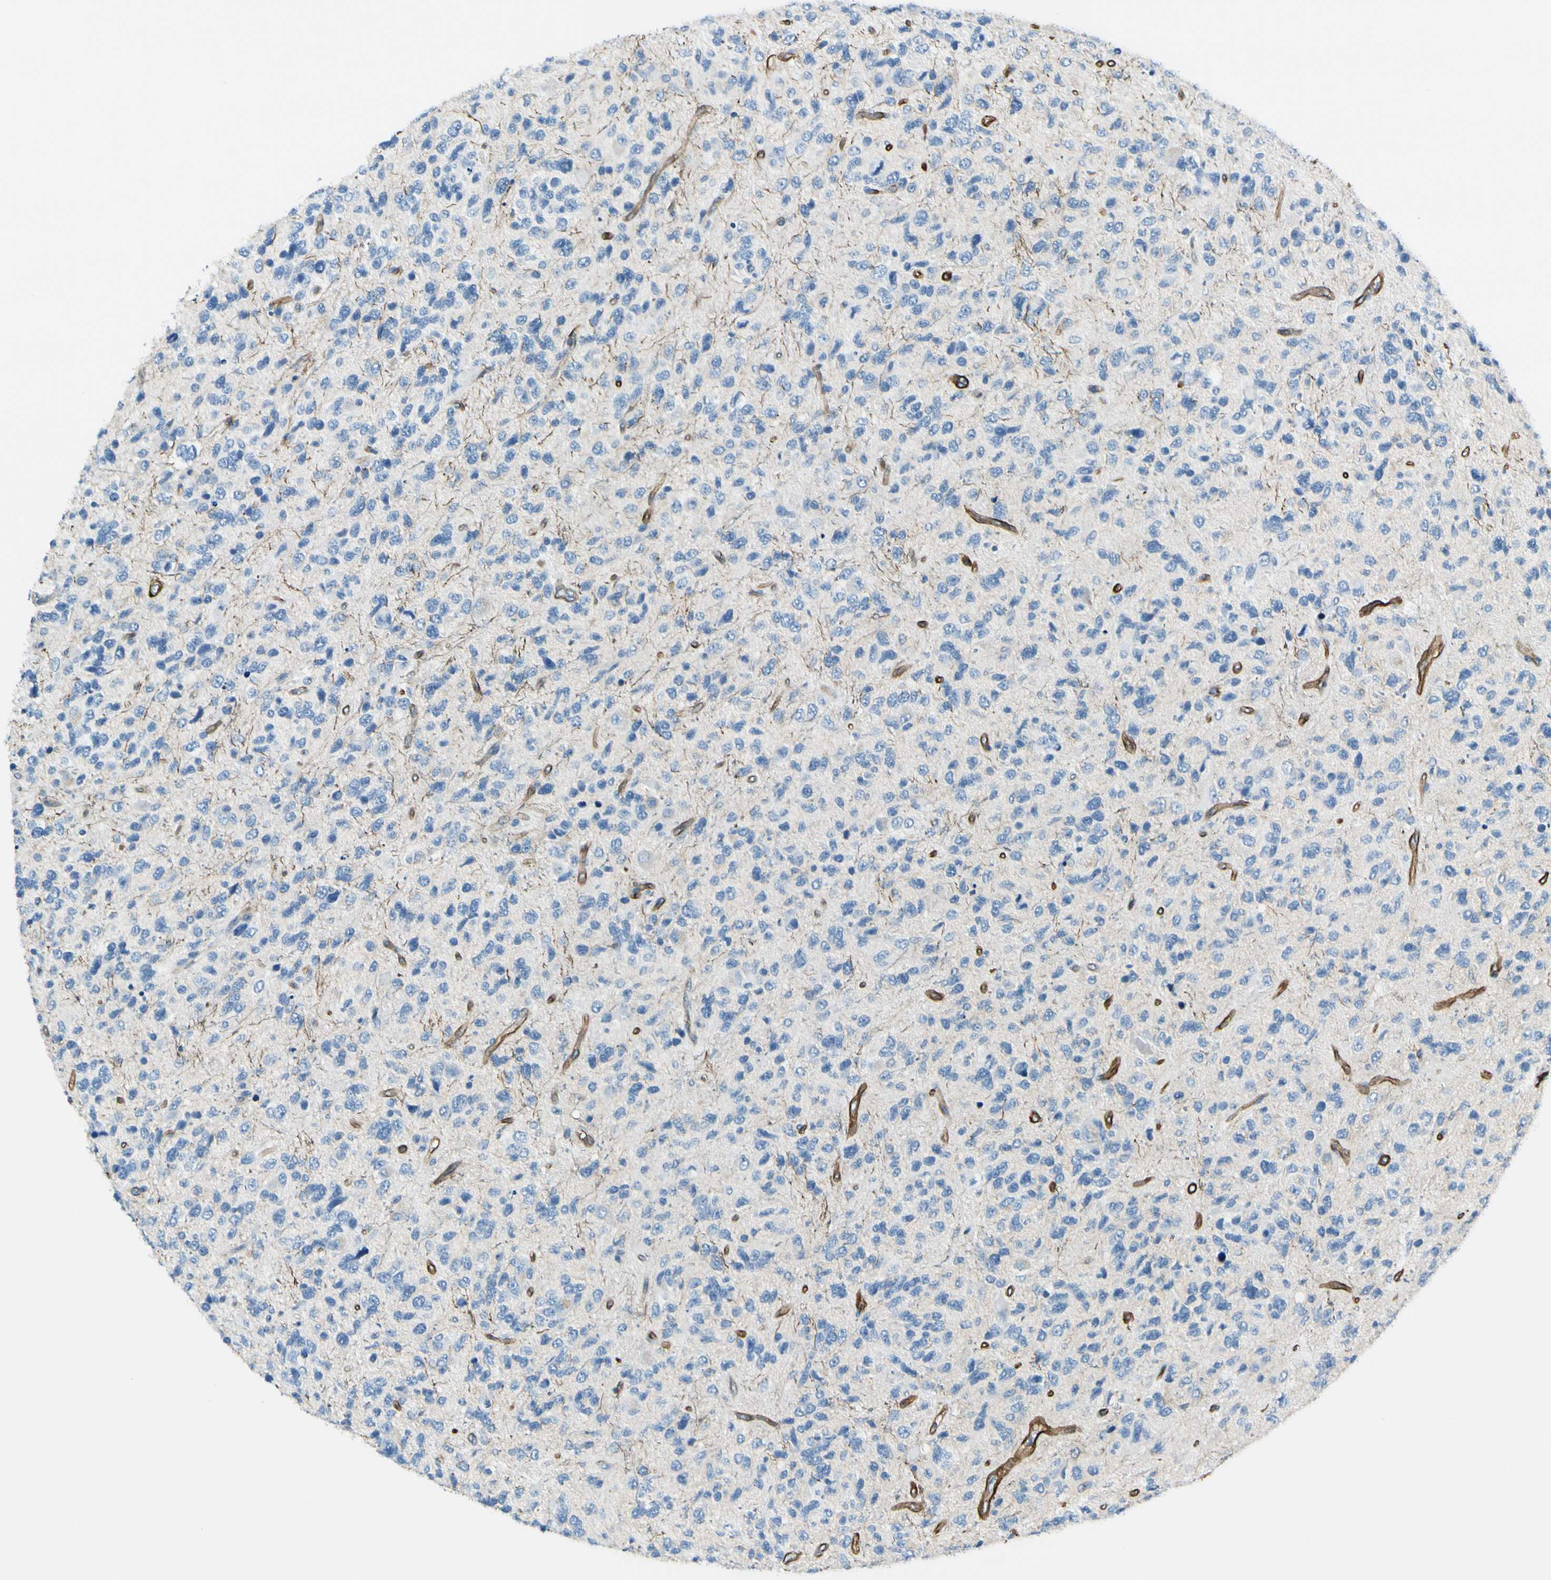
{"staining": {"intensity": "negative", "quantity": "none", "location": "none"}, "tissue": "glioma", "cell_type": "Tumor cells", "image_type": "cancer", "snomed": [{"axis": "morphology", "description": "Glioma, malignant, High grade"}, {"axis": "topography", "description": "Brain"}], "caption": "Immunohistochemistry (IHC) of human glioma demonstrates no expression in tumor cells.", "gene": "CD93", "patient": {"sex": "female", "age": 58}}